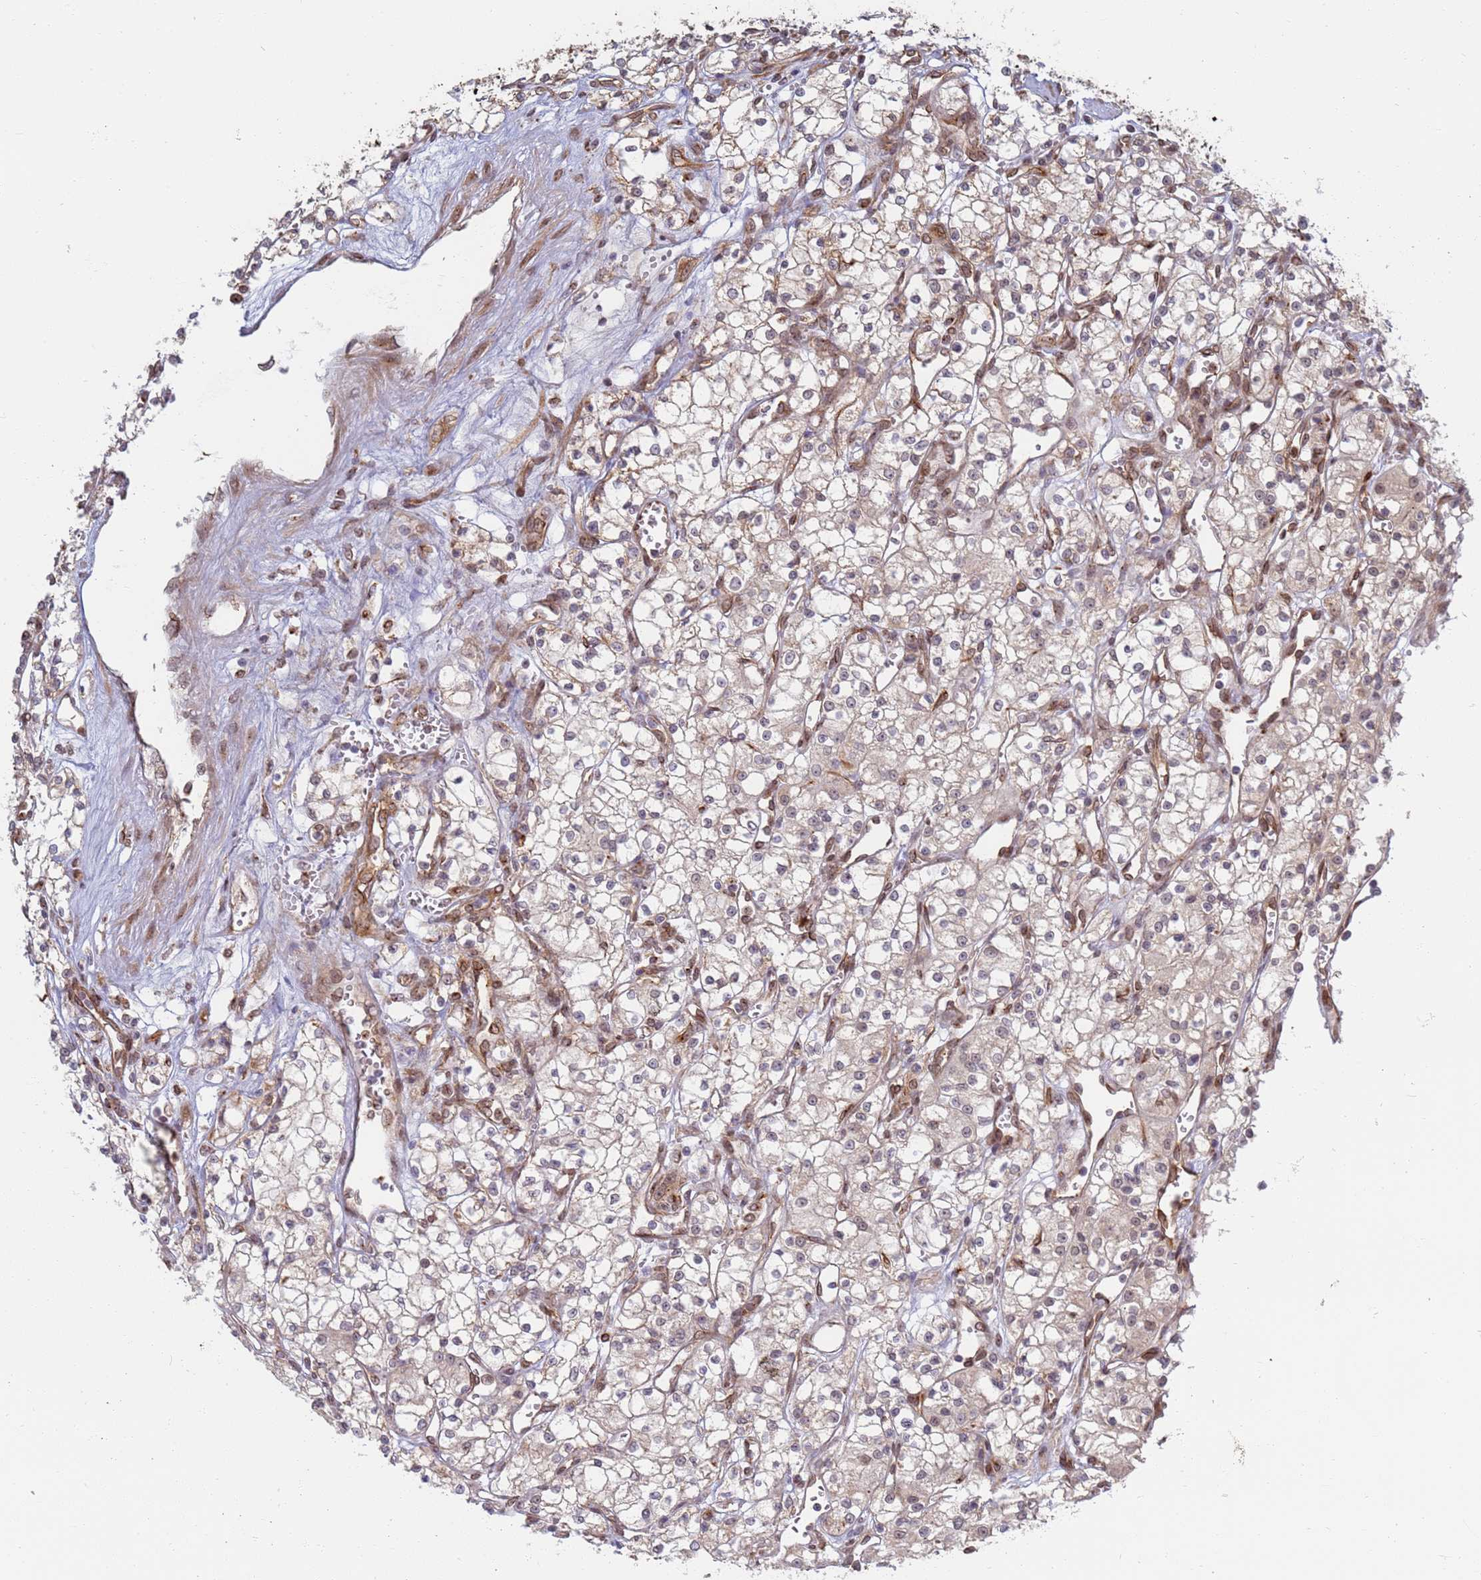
{"staining": {"intensity": "negative", "quantity": "none", "location": "none"}, "tissue": "renal cancer", "cell_type": "Tumor cells", "image_type": "cancer", "snomed": [{"axis": "morphology", "description": "Adenocarcinoma, NOS"}, {"axis": "topography", "description": "Kidney"}], "caption": "Immunohistochemical staining of renal adenocarcinoma reveals no significant positivity in tumor cells.", "gene": "CEP170", "patient": {"sex": "male", "age": 59}}